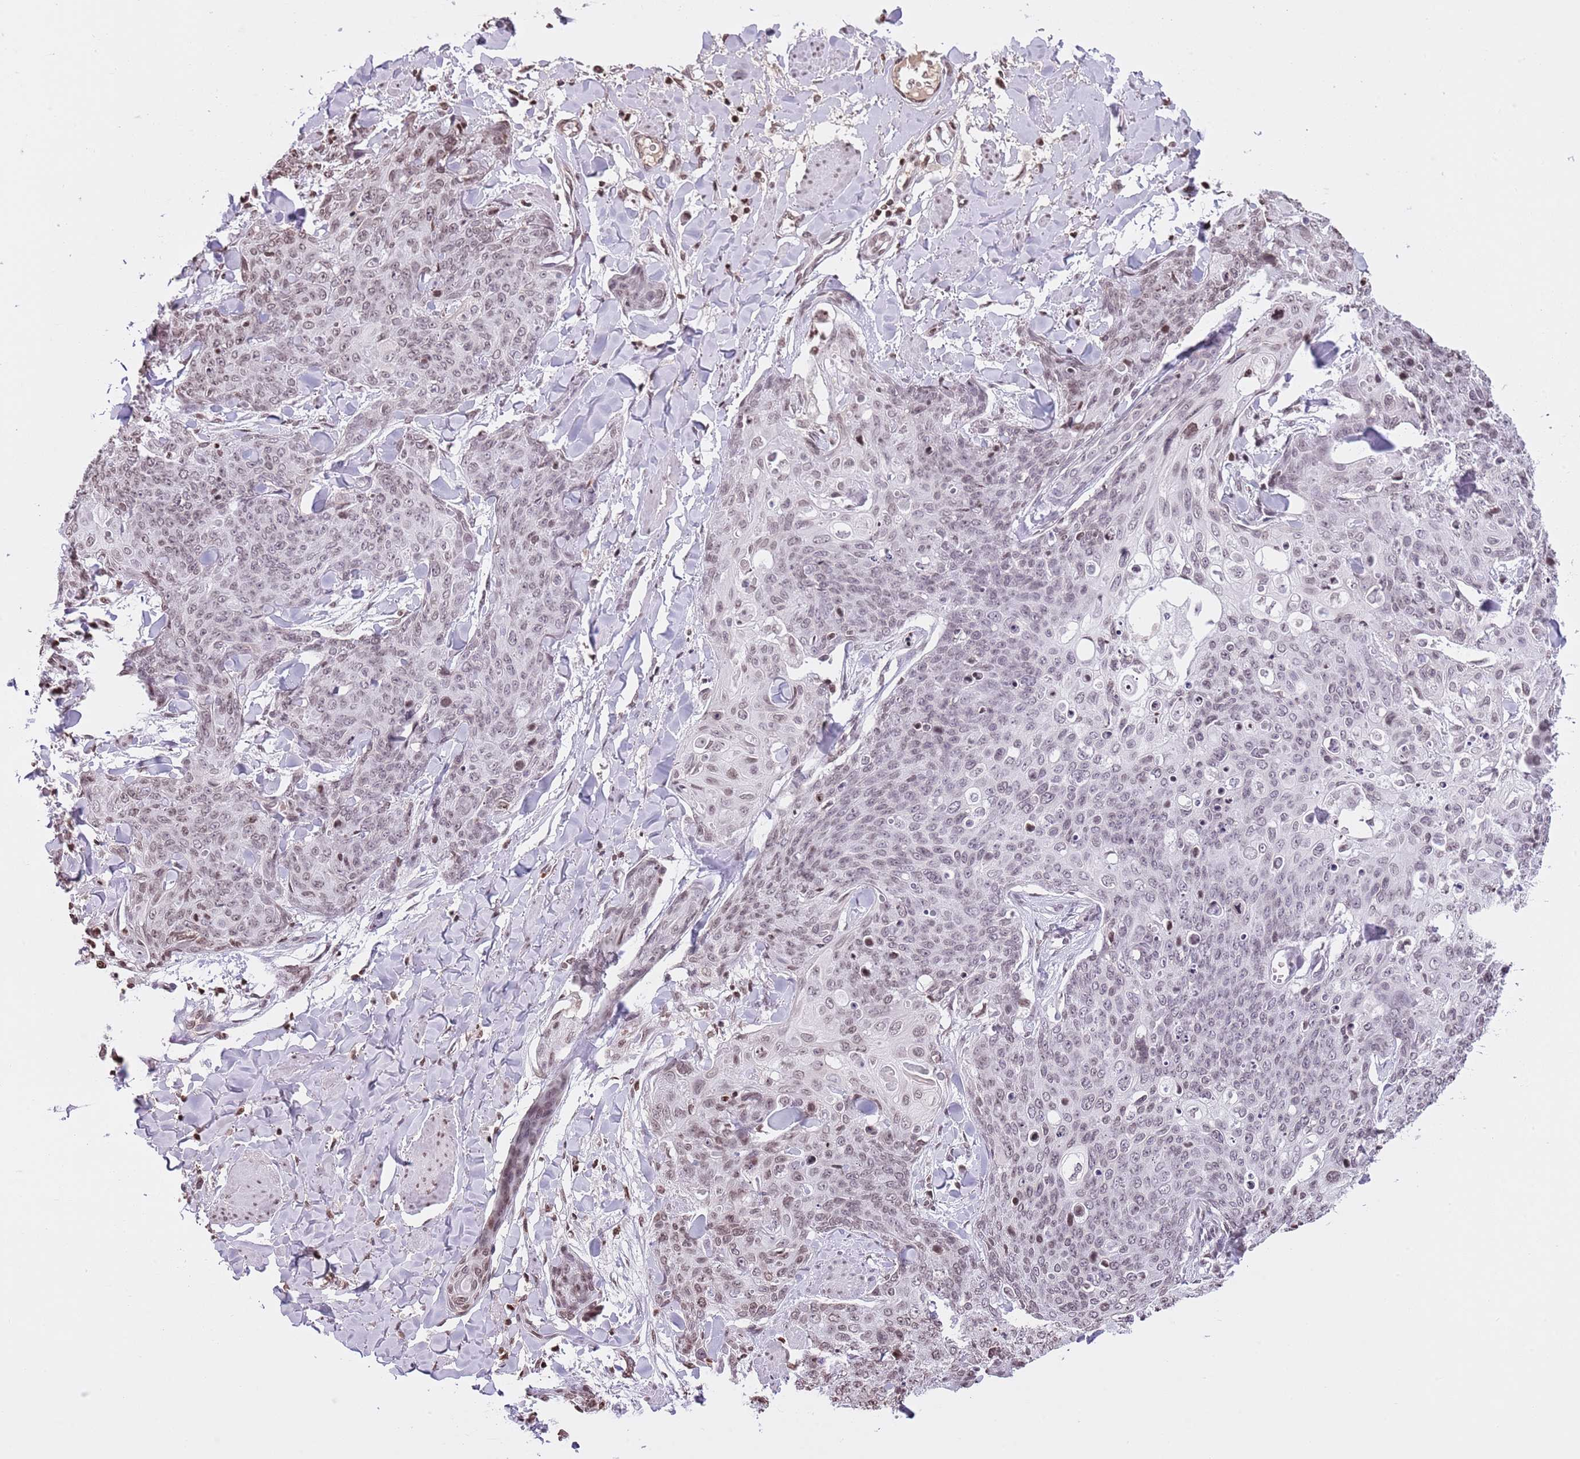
{"staining": {"intensity": "moderate", "quantity": "25%-75%", "location": "nuclear"}, "tissue": "skin cancer", "cell_type": "Tumor cells", "image_type": "cancer", "snomed": [{"axis": "morphology", "description": "Squamous cell carcinoma, NOS"}, {"axis": "topography", "description": "Skin"}, {"axis": "topography", "description": "Vulva"}], "caption": "IHC histopathology image of skin cancer stained for a protein (brown), which demonstrates medium levels of moderate nuclear expression in about 25%-75% of tumor cells.", "gene": "KPNA3", "patient": {"sex": "female", "age": 85}}